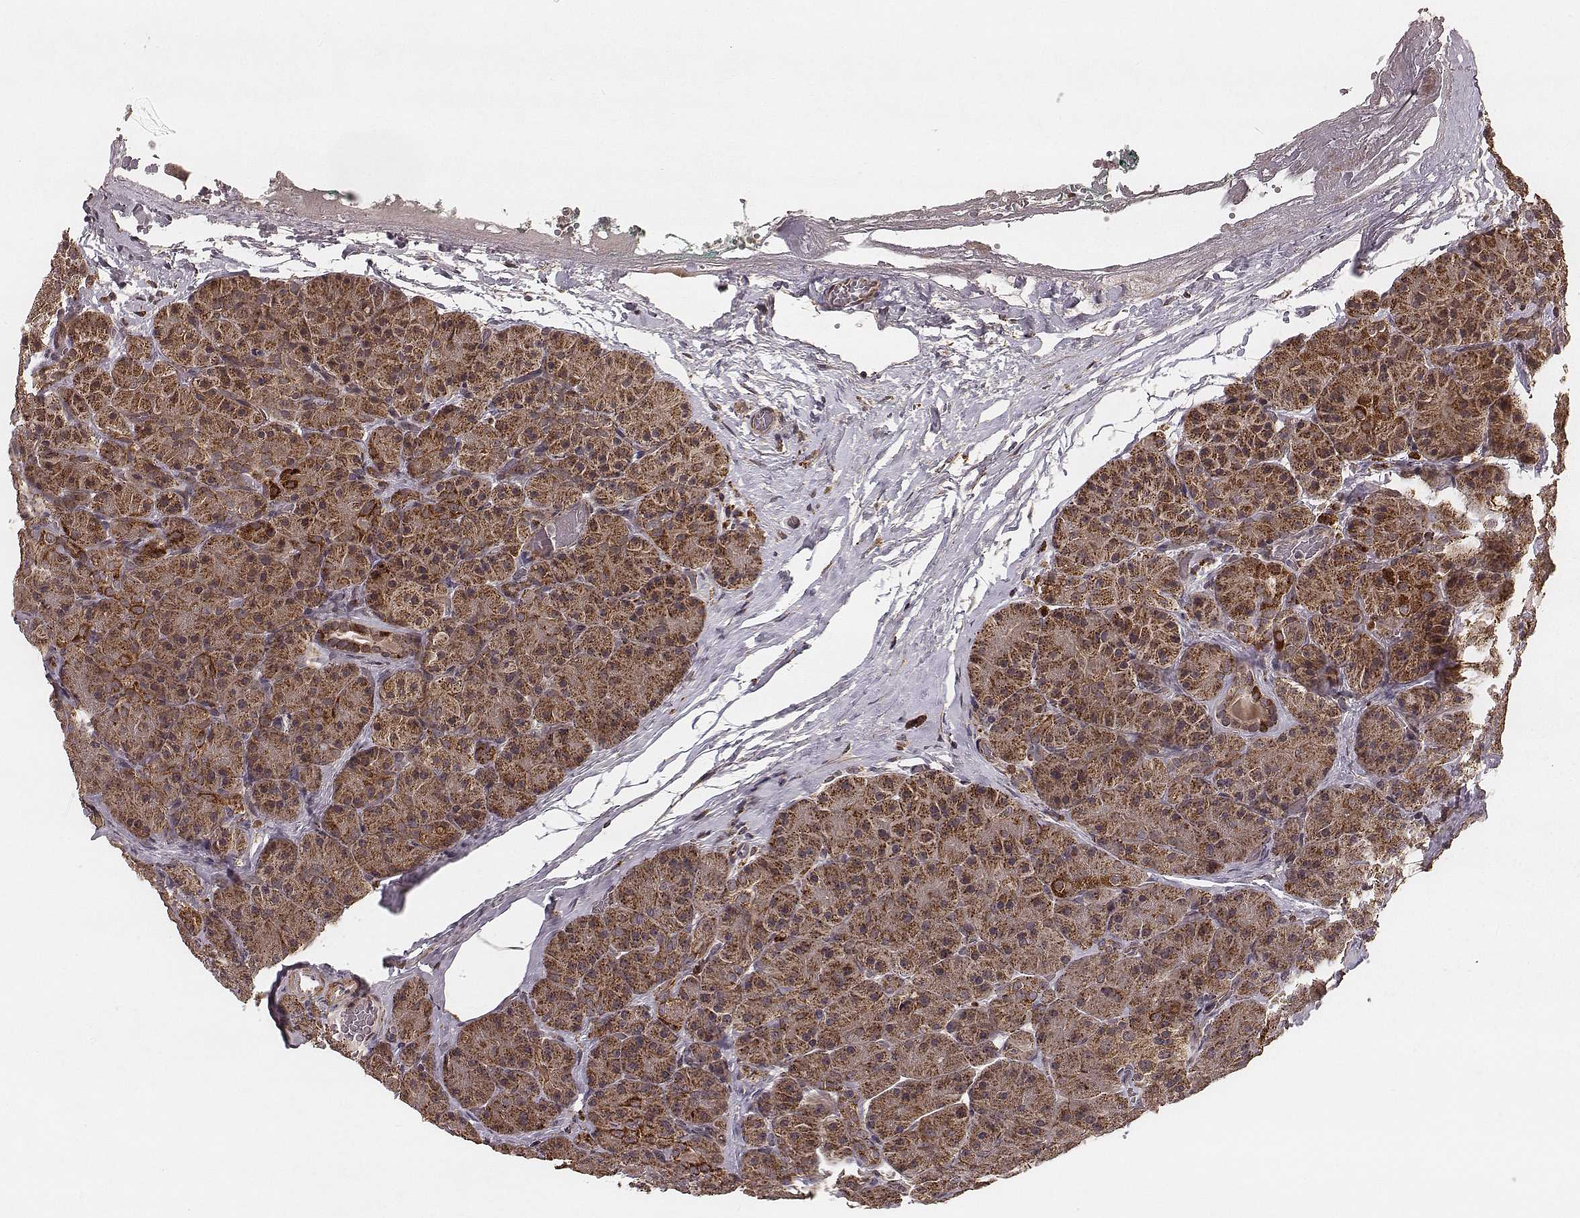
{"staining": {"intensity": "strong", "quantity": ">75%", "location": "cytoplasmic/membranous"}, "tissue": "pancreas", "cell_type": "Exocrine glandular cells", "image_type": "normal", "snomed": [{"axis": "morphology", "description": "Normal tissue, NOS"}, {"axis": "topography", "description": "Pancreas"}], "caption": "Exocrine glandular cells show high levels of strong cytoplasmic/membranous positivity in approximately >75% of cells in normal pancreas.", "gene": "ZDHHC21", "patient": {"sex": "male", "age": 57}}